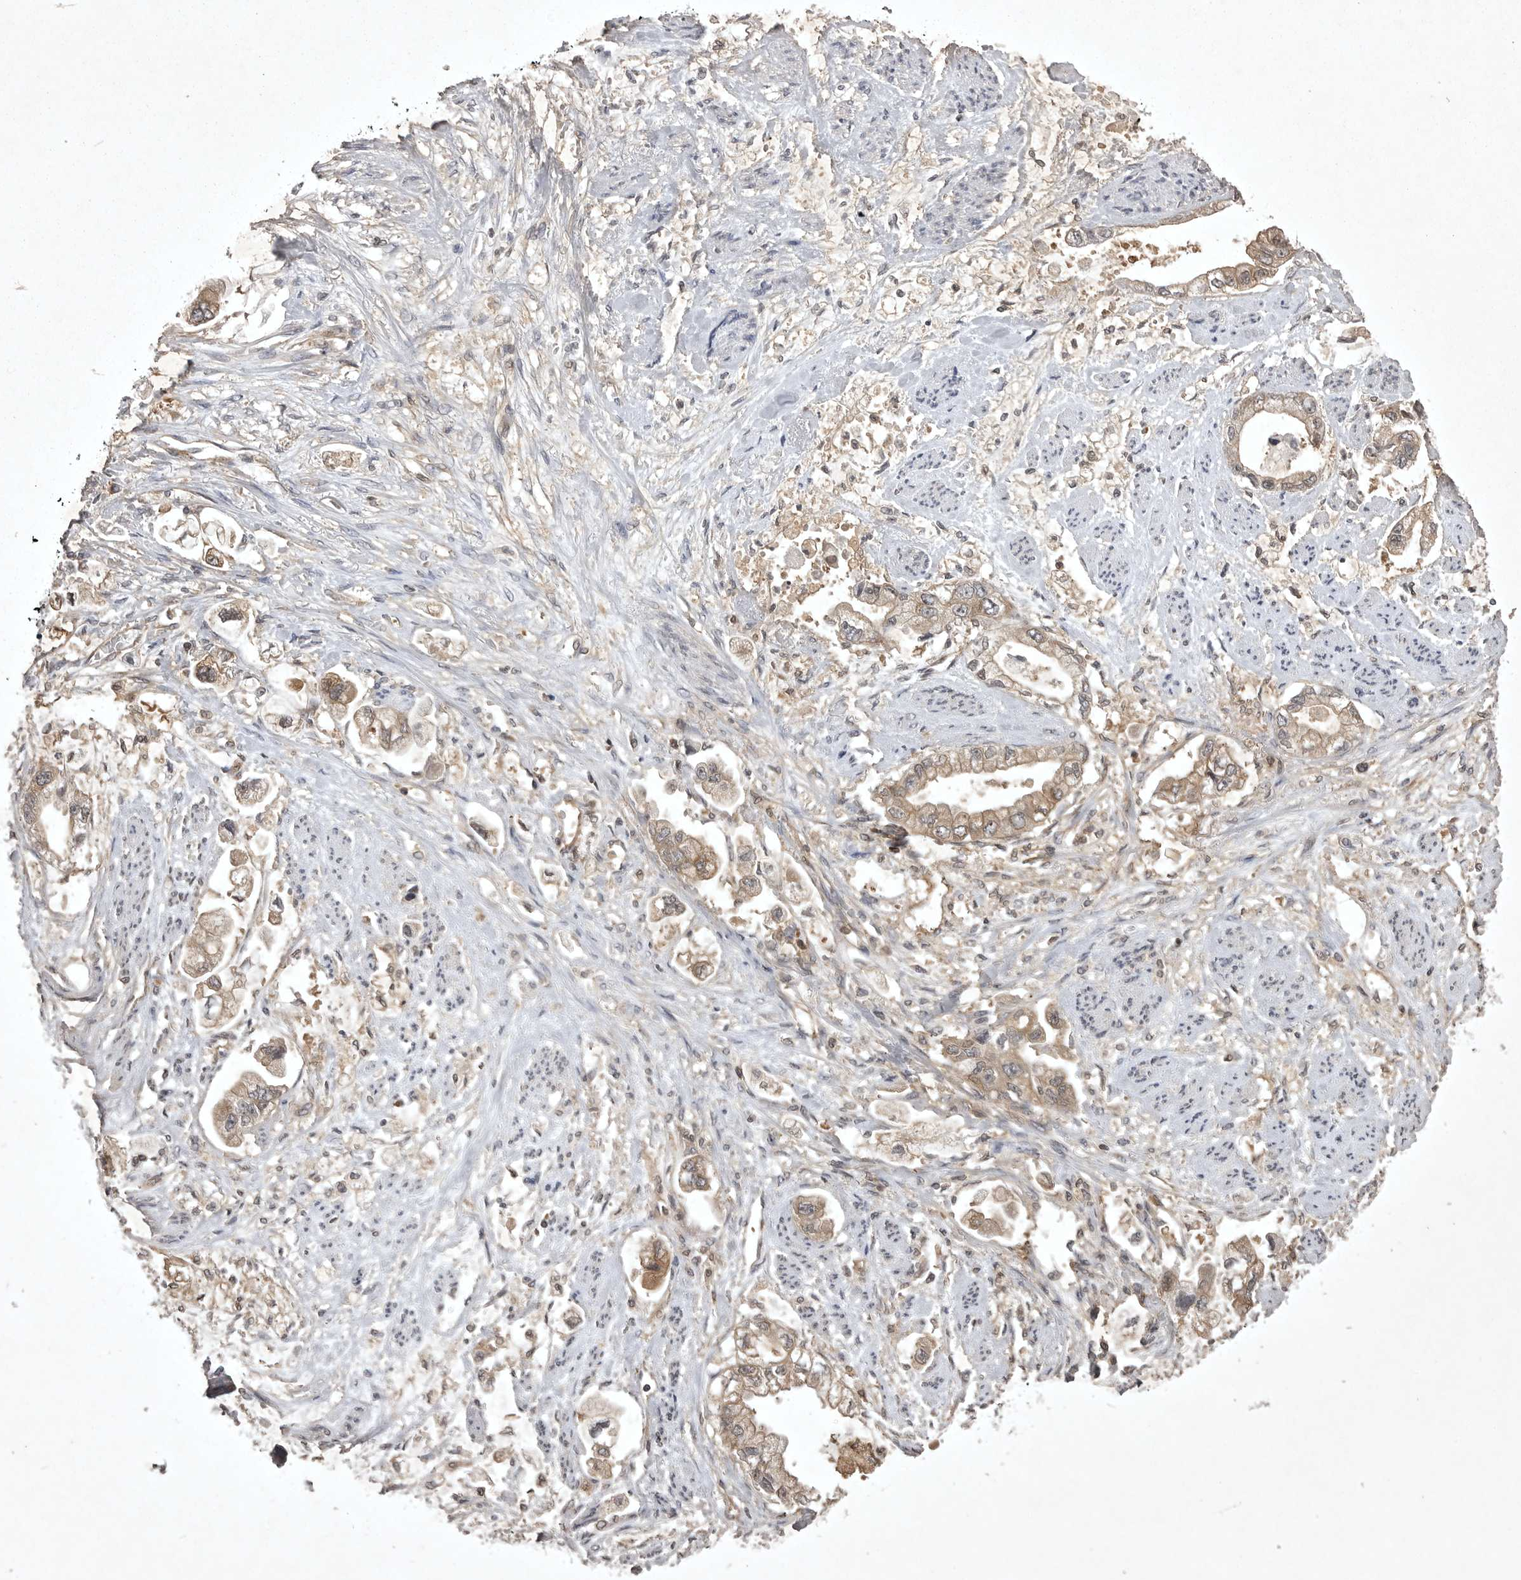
{"staining": {"intensity": "moderate", "quantity": ">75%", "location": "cytoplasmic/membranous"}, "tissue": "stomach cancer", "cell_type": "Tumor cells", "image_type": "cancer", "snomed": [{"axis": "morphology", "description": "Adenocarcinoma, NOS"}, {"axis": "topography", "description": "Stomach"}], "caption": "Immunohistochemical staining of stomach adenocarcinoma shows medium levels of moderate cytoplasmic/membranous protein staining in about >75% of tumor cells.", "gene": "STK24", "patient": {"sex": "male", "age": 62}}